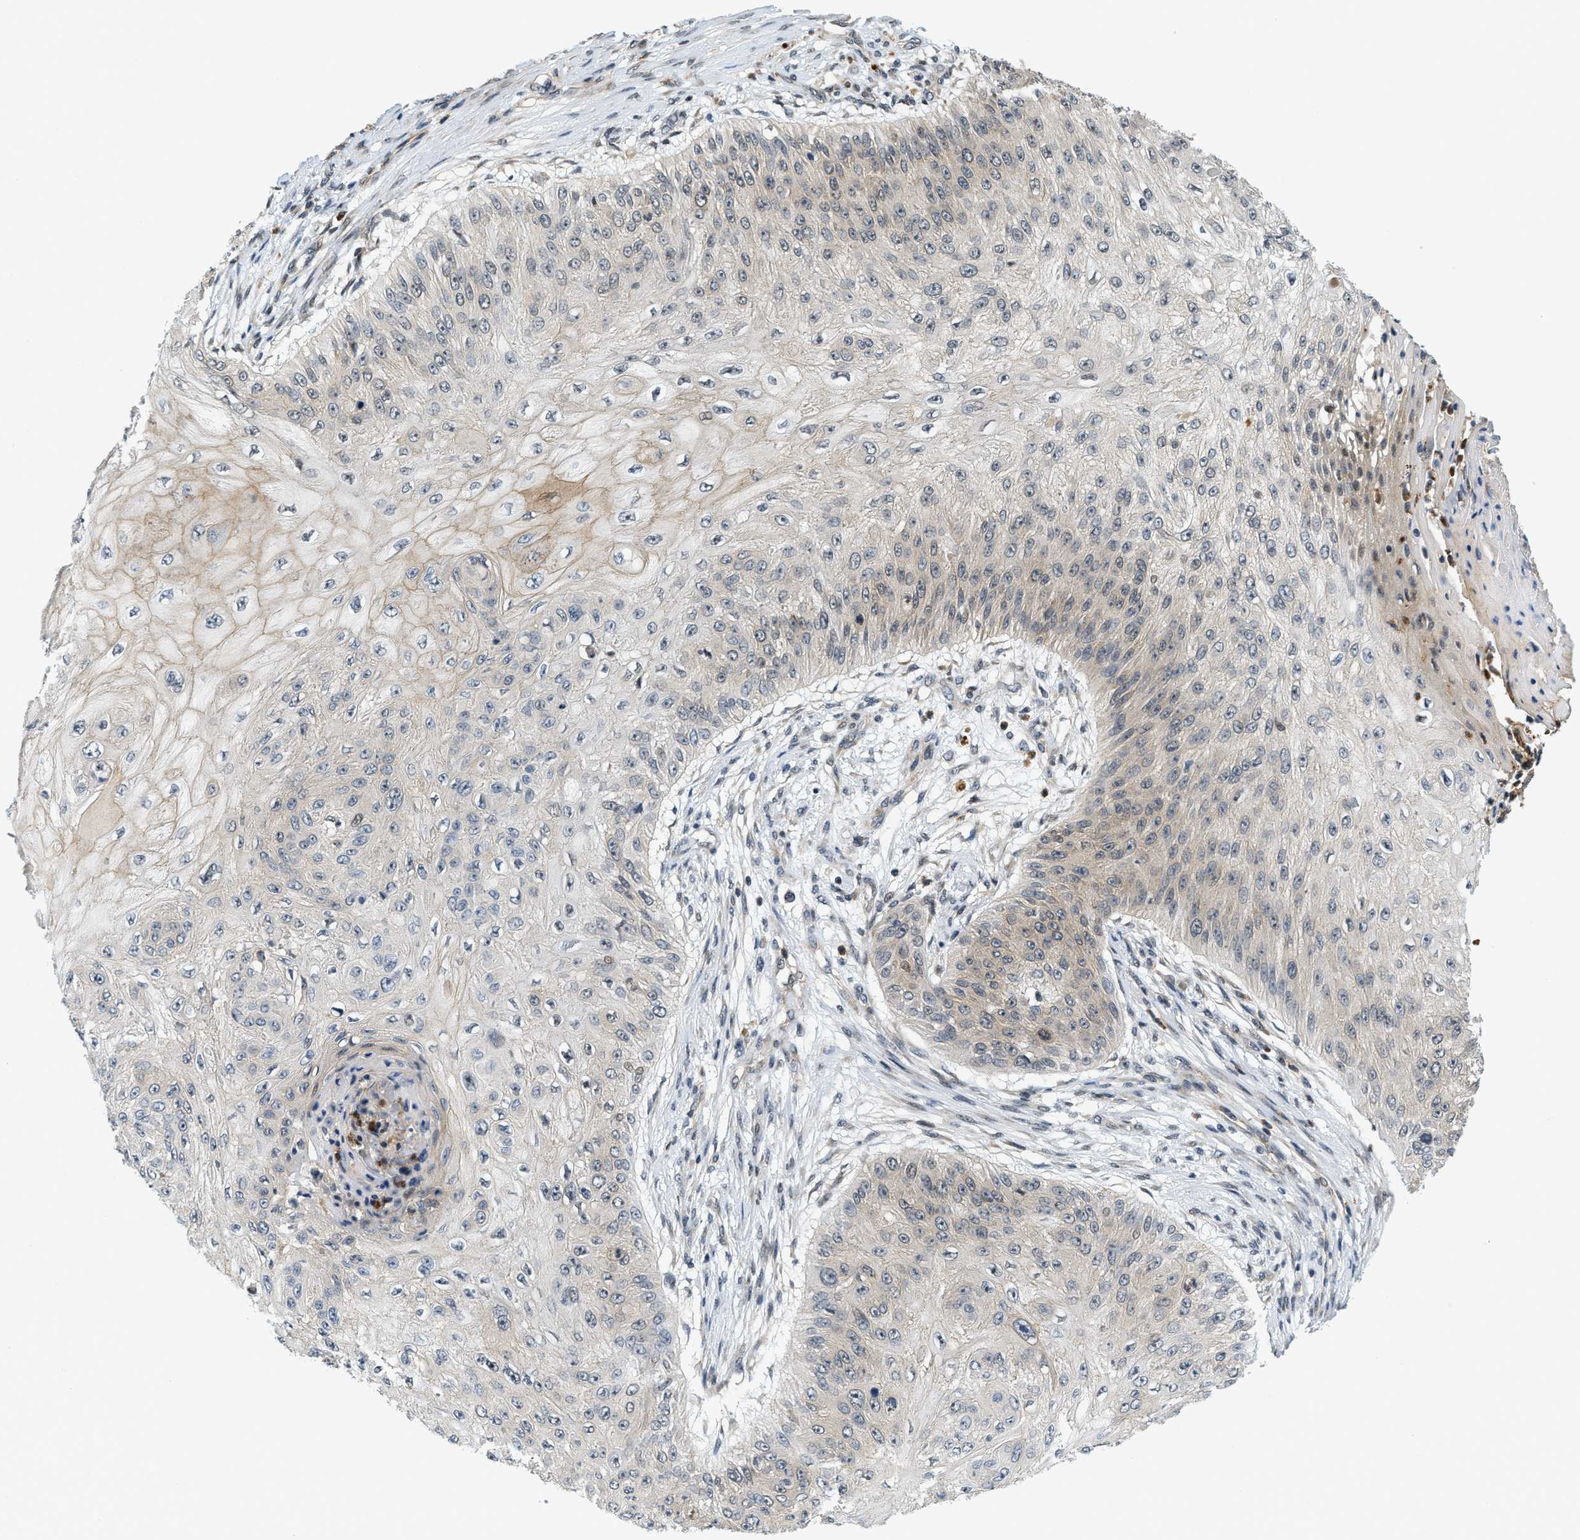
{"staining": {"intensity": "weak", "quantity": "25%-75%", "location": "cytoplasmic/membranous"}, "tissue": "skin cancer", "cell_type": "Tumor cells", "image_type": "cancer", "snomed": [{"axis": "morphology", "description": "Squamous cell carcinoma, NOS"}, {"axis": "topography", "description": "Skin"}], "caption": "Tumor cells display weak cytoplasmic/membranous expression in about 25%-75% of cells in squamous cell carcinoma (skin). Nuclei are stained in blue.", "gene": "KMT2A", "patient": {"sex": "female", "age": 80}}